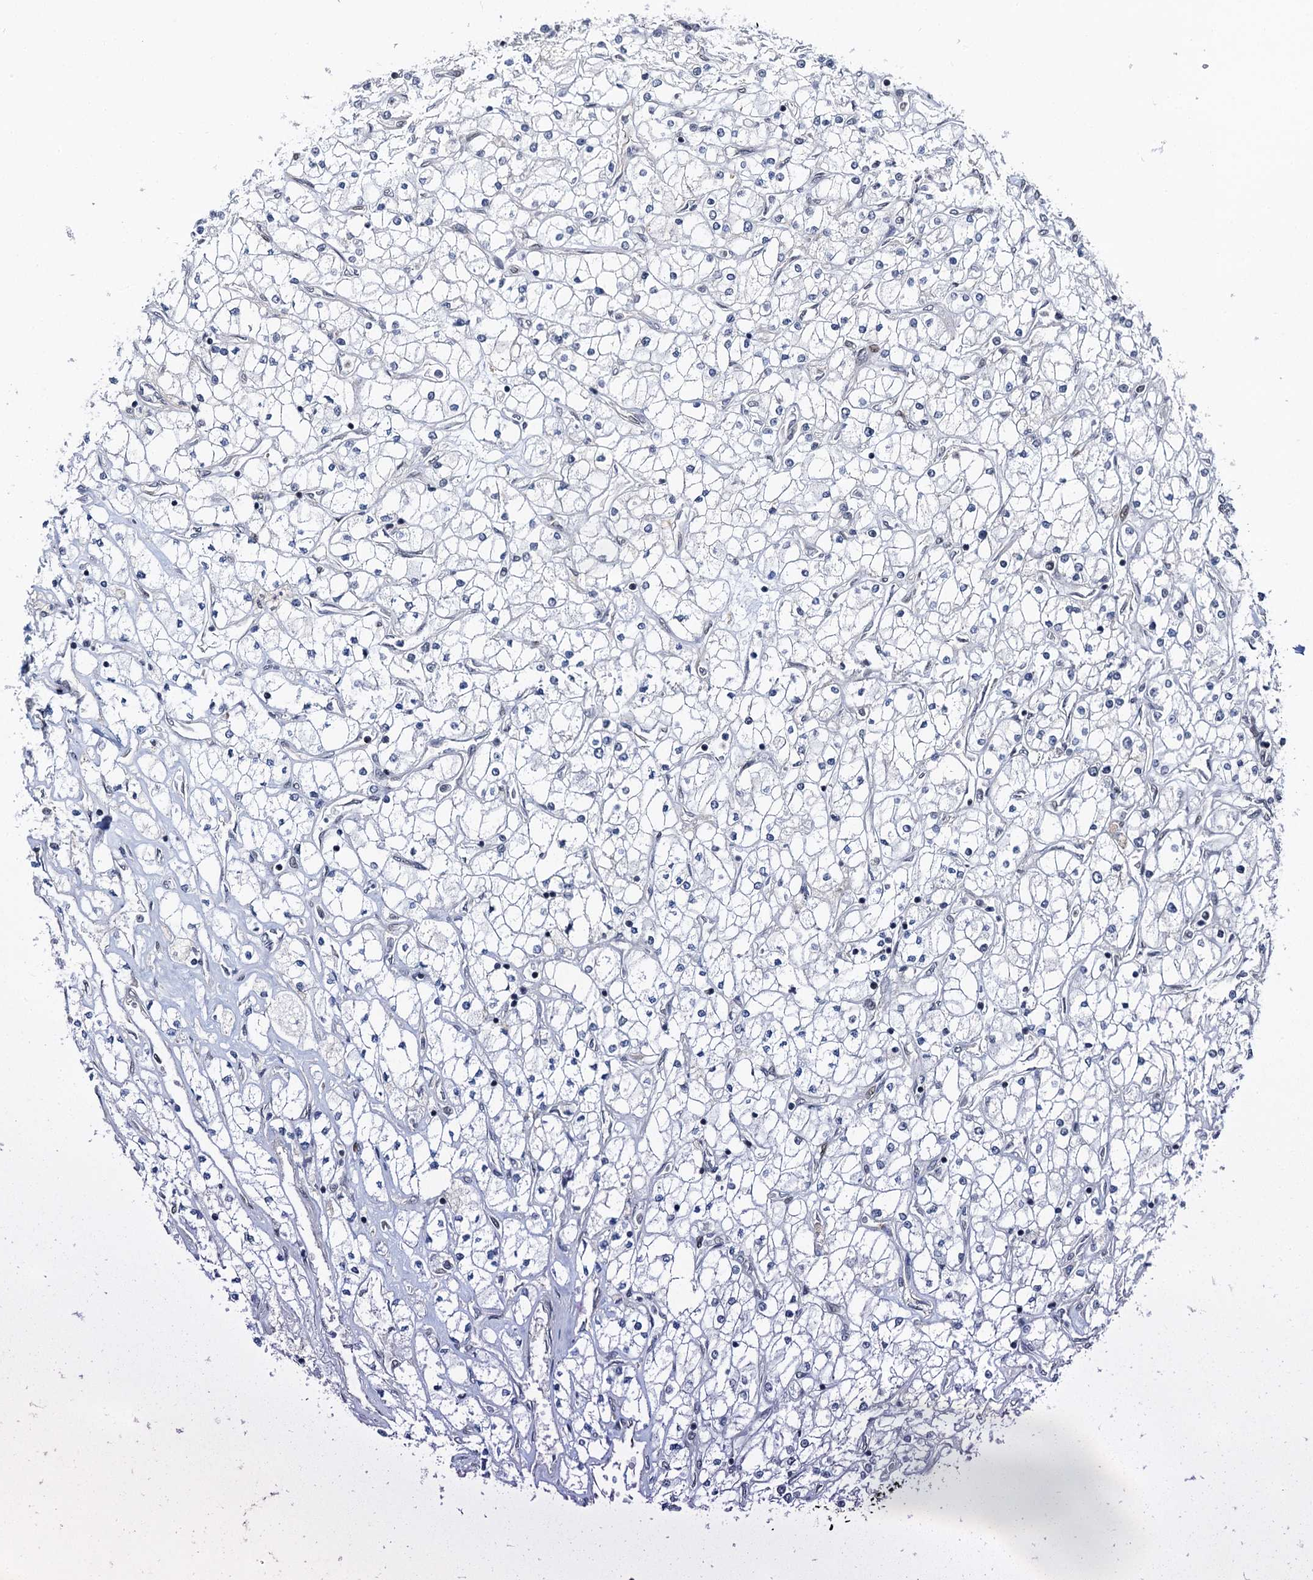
{"staining": {"intensity": "negative", "quantity": "none", "location": "none"}, "tissue": "renal cancer", "cell_type": "Tumor cells", "image_type": "cancer", "snomed": [{"axis": "morphology", "description": "Adenocarcinoma, NOS"}, {"axis": "topography", "description": "Kidney"}], "caption": "Protein analysis of adenocarcinoma (renal) shows no significant positivity in tumor cells. (DAB IHC visualized using brightfield microscopy, high magnification).", "gene": "RUFY2", "patient": {"sex": "male", "age": 80}}